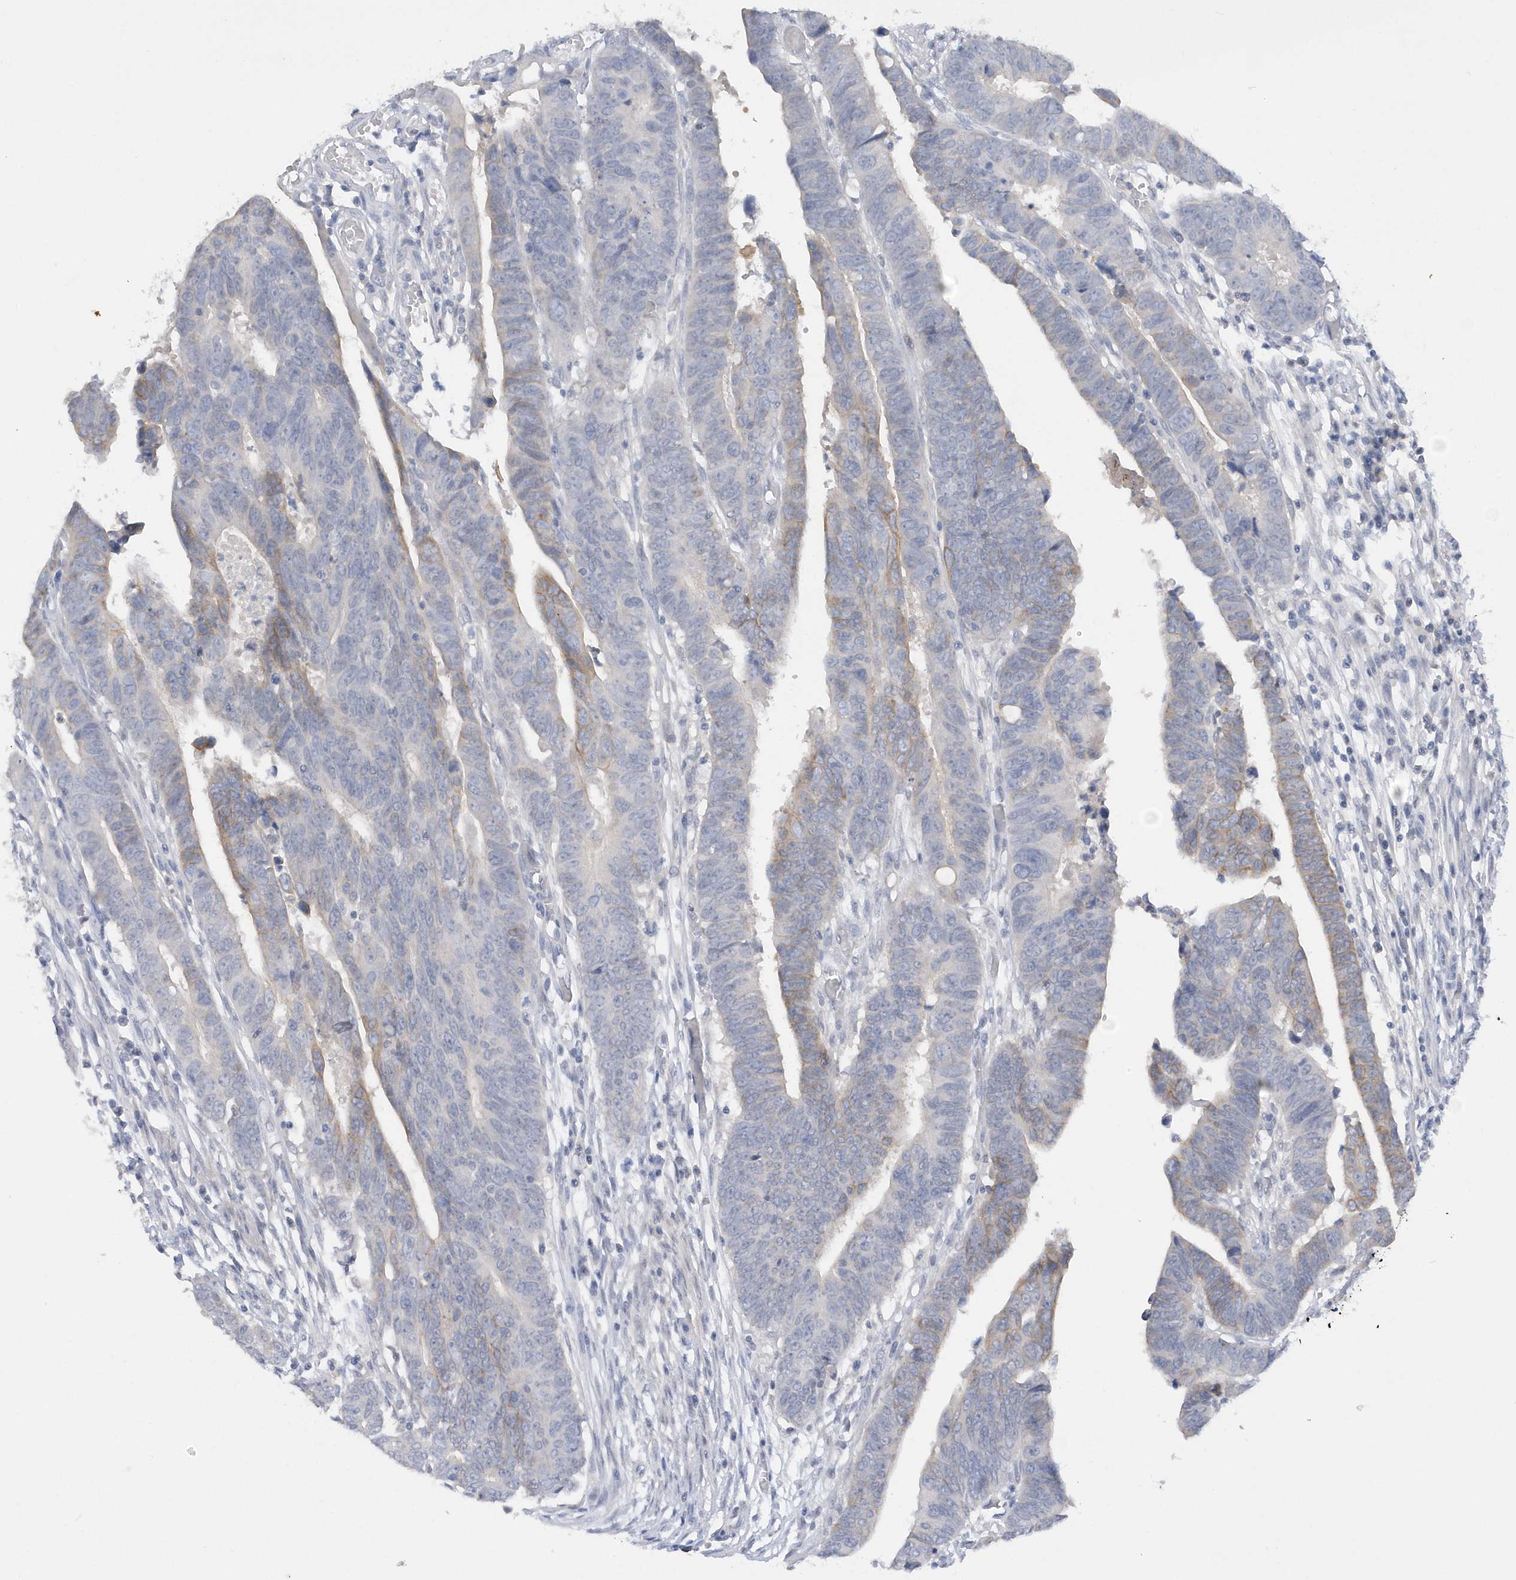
{"staining": {"intensity": "weak", "quantity": "<25%", "location": "cytoplasmic/membranous"}, "tissue": "colorectal cancer", "cell_type": "Tumor cells", "image_type": "cancer", "snomed": [{"axis": "morphology", "description": "Adenocarcinoma, NOS"}, {"axis": "topography", "description": "Rectum"}], "caption": "High power microscopy micrograph of an IHC photomicrograph of adenocarcinoma (colorectal), revealing no significant expression in tumor cells.", "gene": "RPE", "patient": {"sex": "female", "age": 65}}